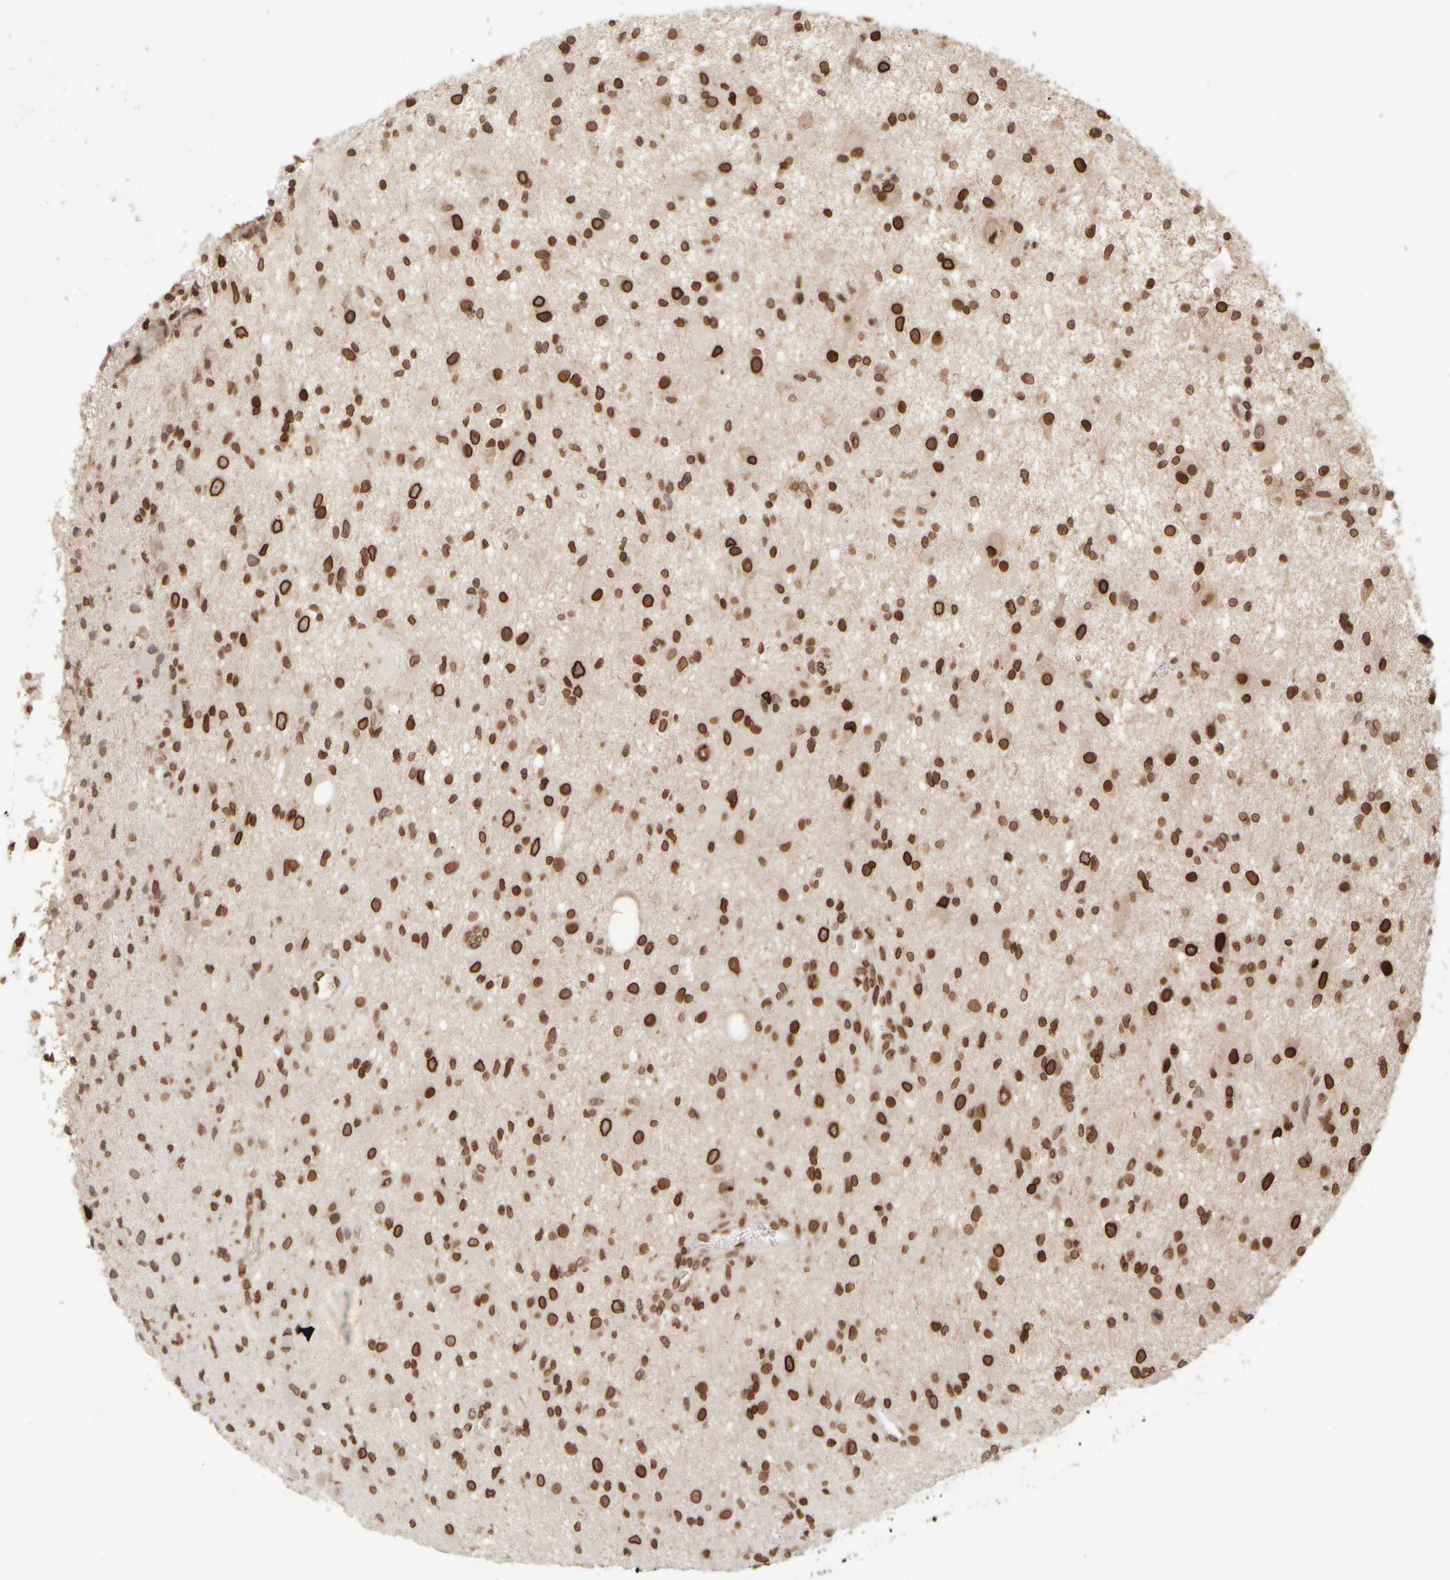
{"staining": {"intensity": "strong", "quantity": ">75%", "location": "cytoplasmic/membranous,nuclear"}, "tissue": "glioma", "cell_type": "Tumor cells", "image_type": "cancer", "snomed": [{"axis": "morphology", "description": "Glioma, malignant, High grade"}, {"axis": "topography", "description": "Brain"}], "caption": "Protein analysis of glioma tissue displays strong cytoplasmic/membranous and nuclear positivity in about >75% of tumor cells. The staining is performed using DAB brown chromogen to label protein expression. The nuclei are counter-stained blue using hematoxylin.", "gene": "ZC3HC1", "patient": {"sex": "male", "age": 33}}